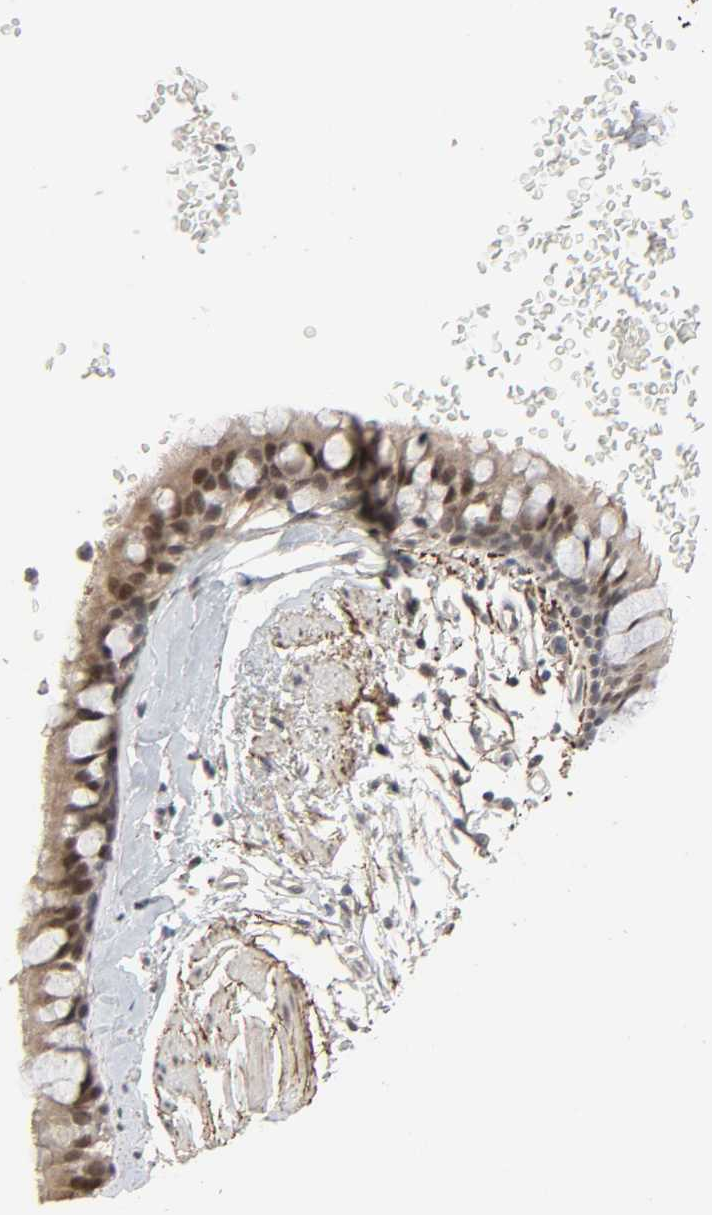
{"staining": {"intensity": "strong", "quantity": "25%-75%", "location": "cytoplasmic/membranous,nuclear"}, "tissue": "bronchus", "cell_type": "Respiratory epithelial cells", "image_type": "normal", "snomed": [{"axis": "morphology", "description": "Normal tissue, NOS"}, {"axis": "topography", "description": "Bronchus"}], "caption": "This histopathology image displays immunohistochemistry (IHC) staining of unremarkable human bronchus, with high strong cytoplasmic/membranous,nuclear staining in approximately 25%-75% of respiratory epithelial cells.", "gene": "ZNF222", "patient": {"sex": "female", "age": 73}}